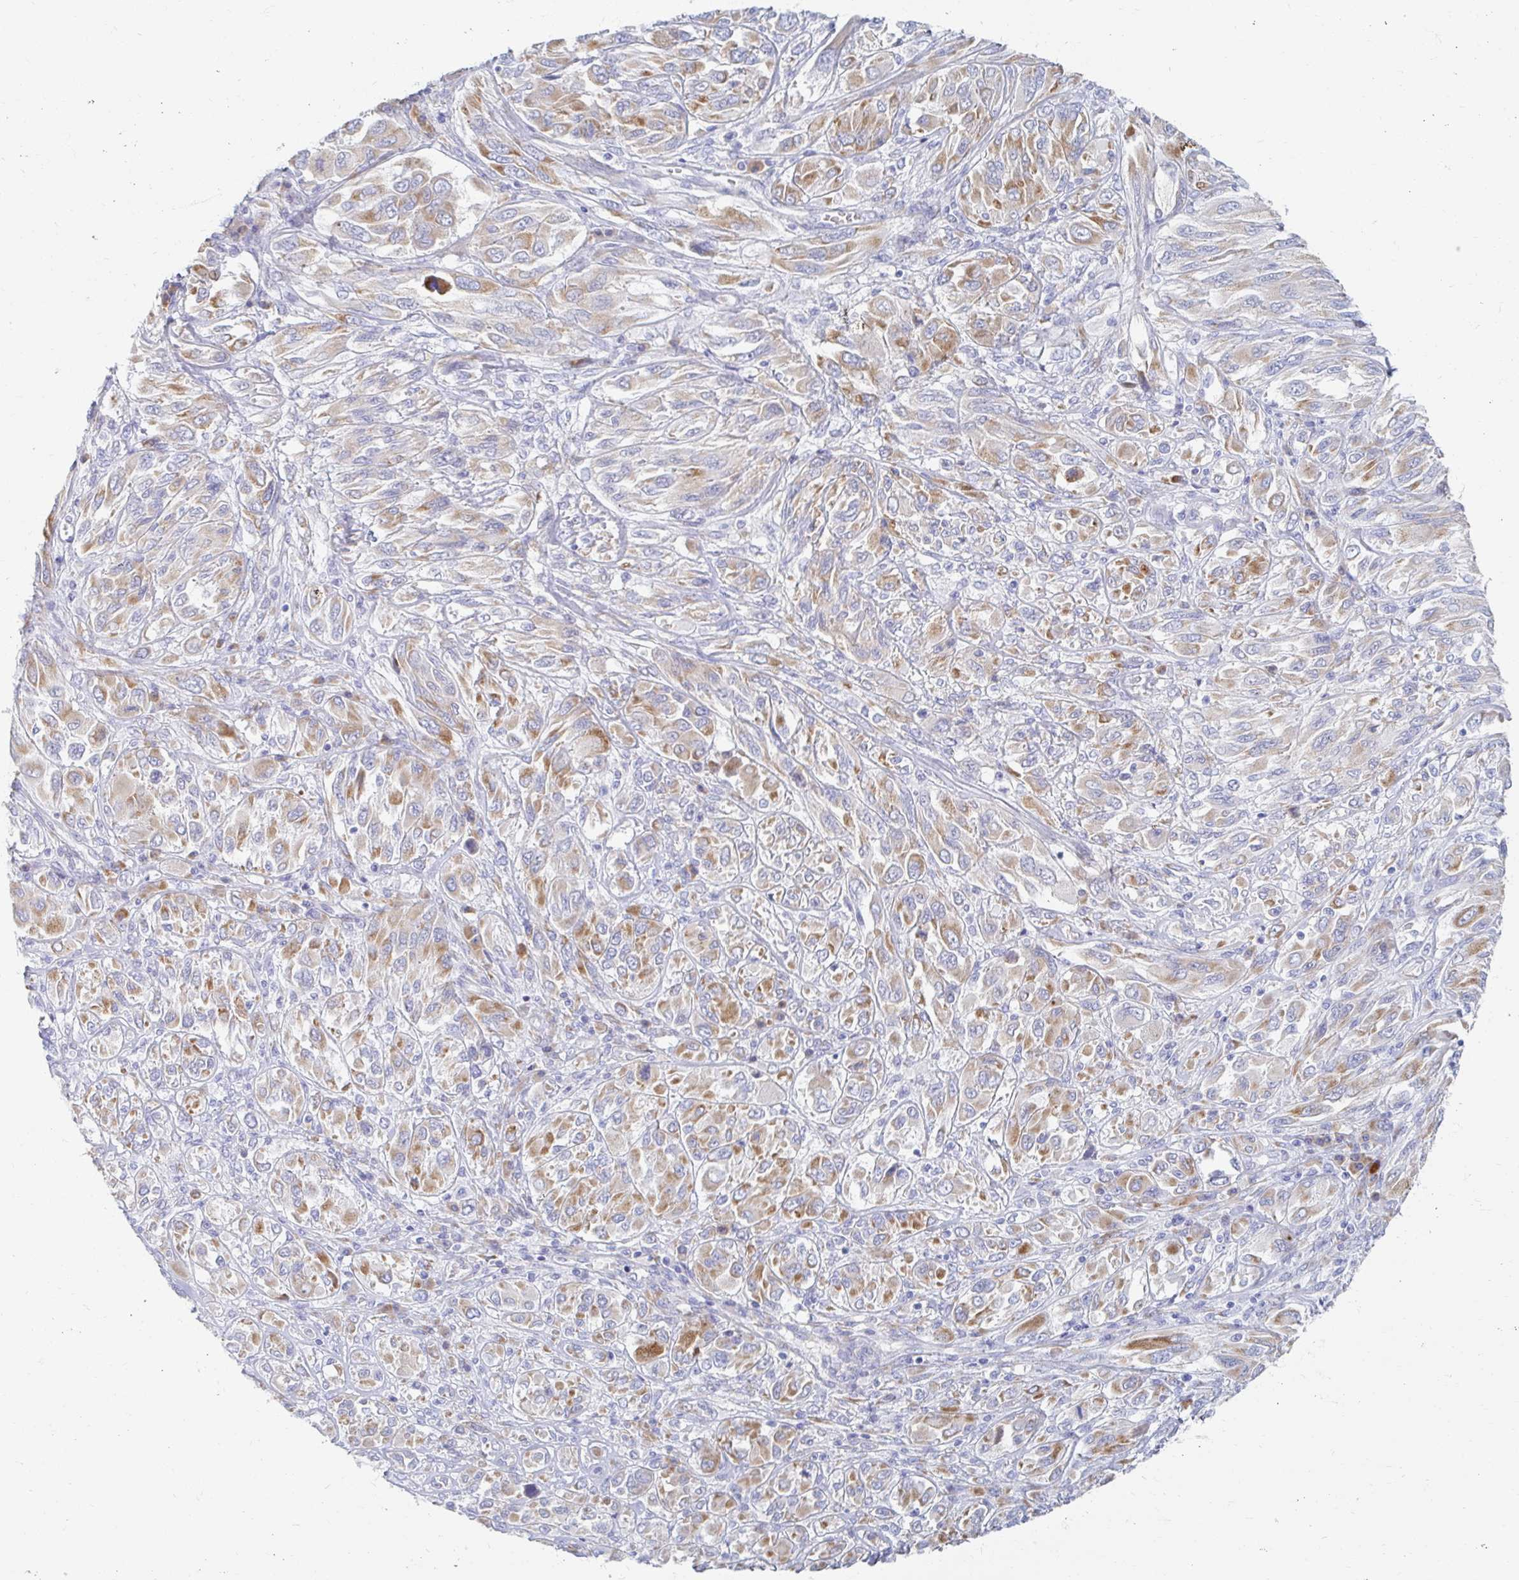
{"staining": {"intensity": "moderate", "quantity": ">75%", "location": "cytoplasmic/membranous"}, "tissue": "melanoma", "cell_type": "Tumor cells", "image_type": "cancer", "snomed": [{"axis": "morphology", "description": "Malignant melanoma, NOS"}, {"axis": "topography", "description": "Skin"}], "caption": "Moderate cytoplasmic/membranous expression is present in approximately >75% of tumor cells in melanoma.", "gene": "MYLK2", "patient": {"sex": "female", "age": 91}}